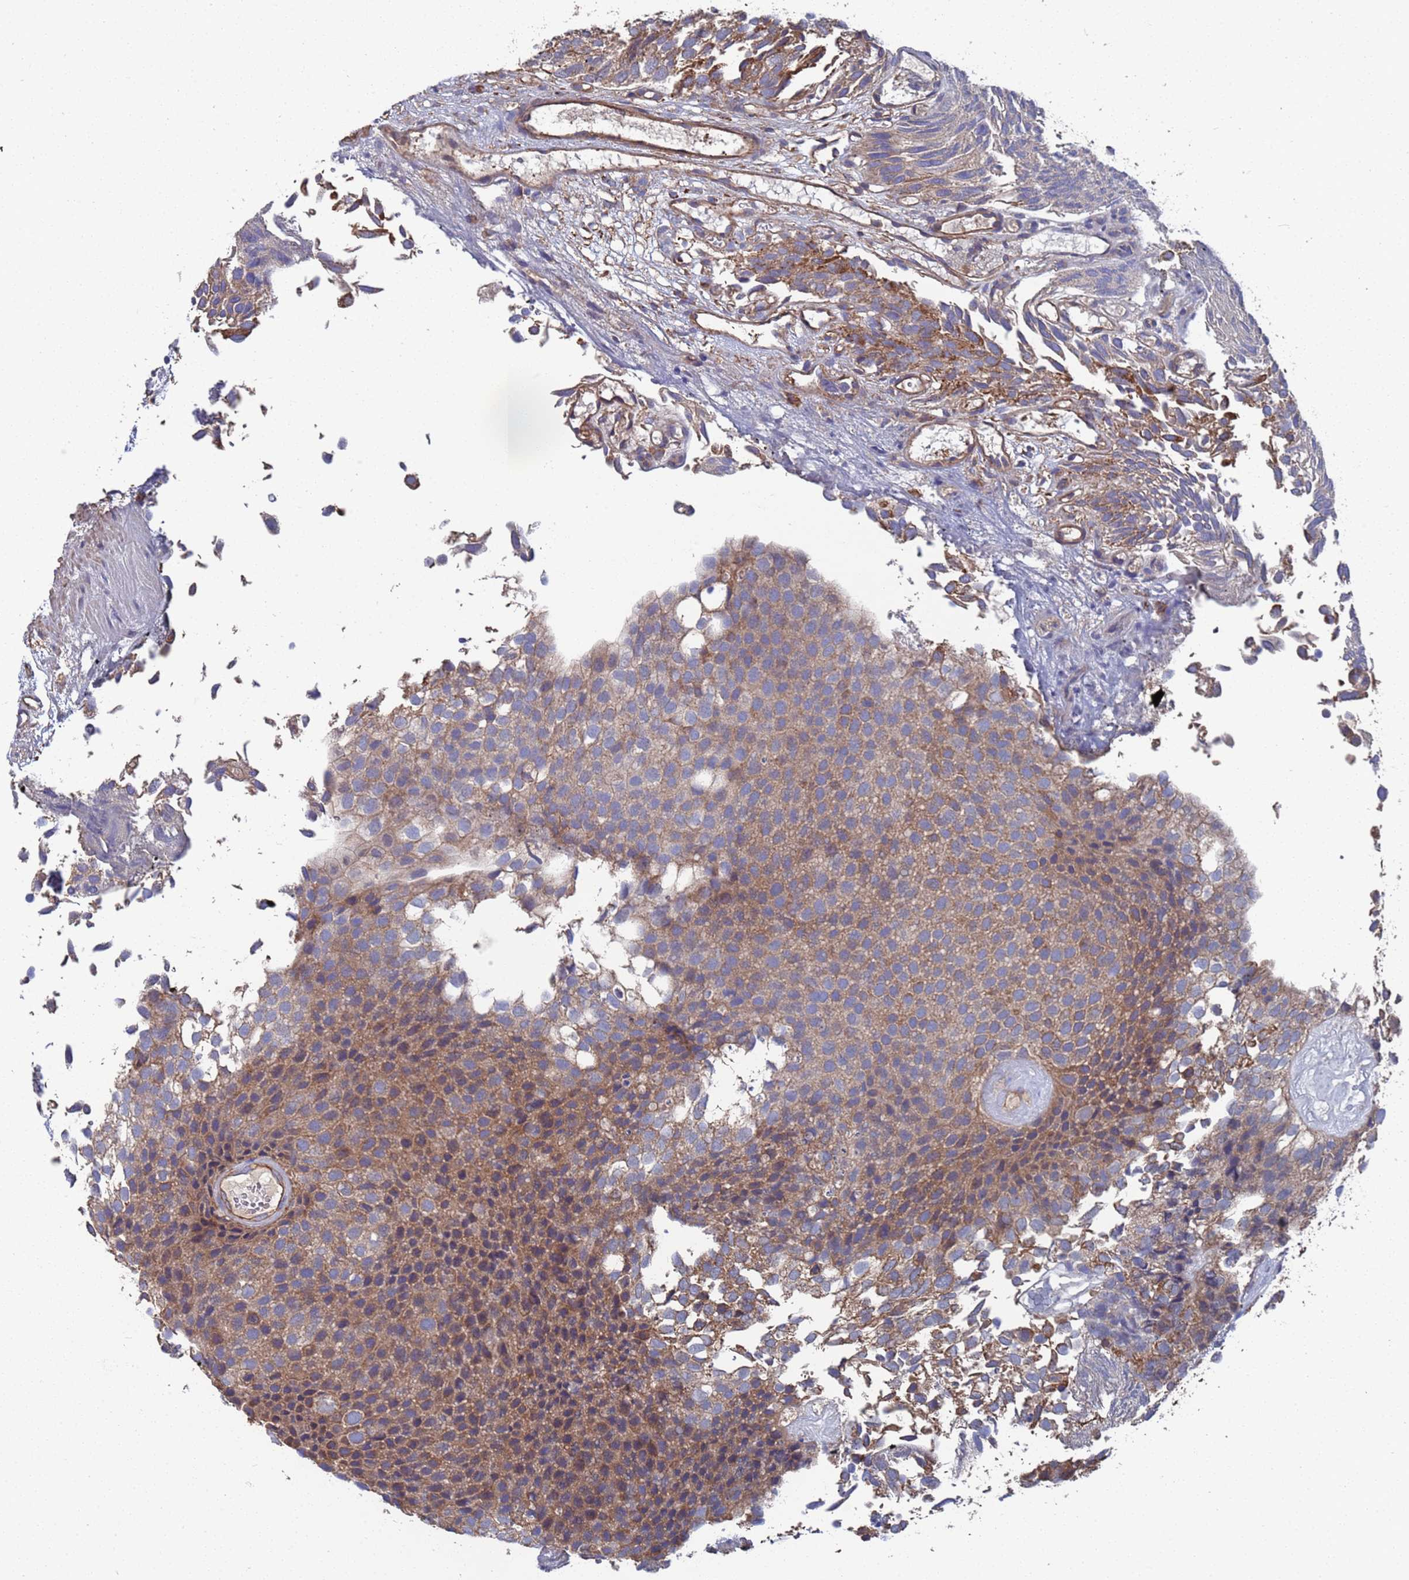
{"staining": {"intensity": "moderate", "quantity": "25%-75%", "location": "cytoplasmic/membranous"}, "tissue": "urothelial cancer", "cell_type": "Tumor cells", "image_type": "cancer", "snomed": [{"axis": "morphology", "description": "Urothelial carcinoma, Low grade"}, {"axis": "topography", "description": "Urinary bladder"}], "caption": "A medium amount of moderate cytoplasmic/membranous positivity is appreciated in about 25%-75% of tumor cells in low-grade urothelial carcinoma tissue.", "gene": "PYCR1", "patient": {"sex": "male", "age": 89}}